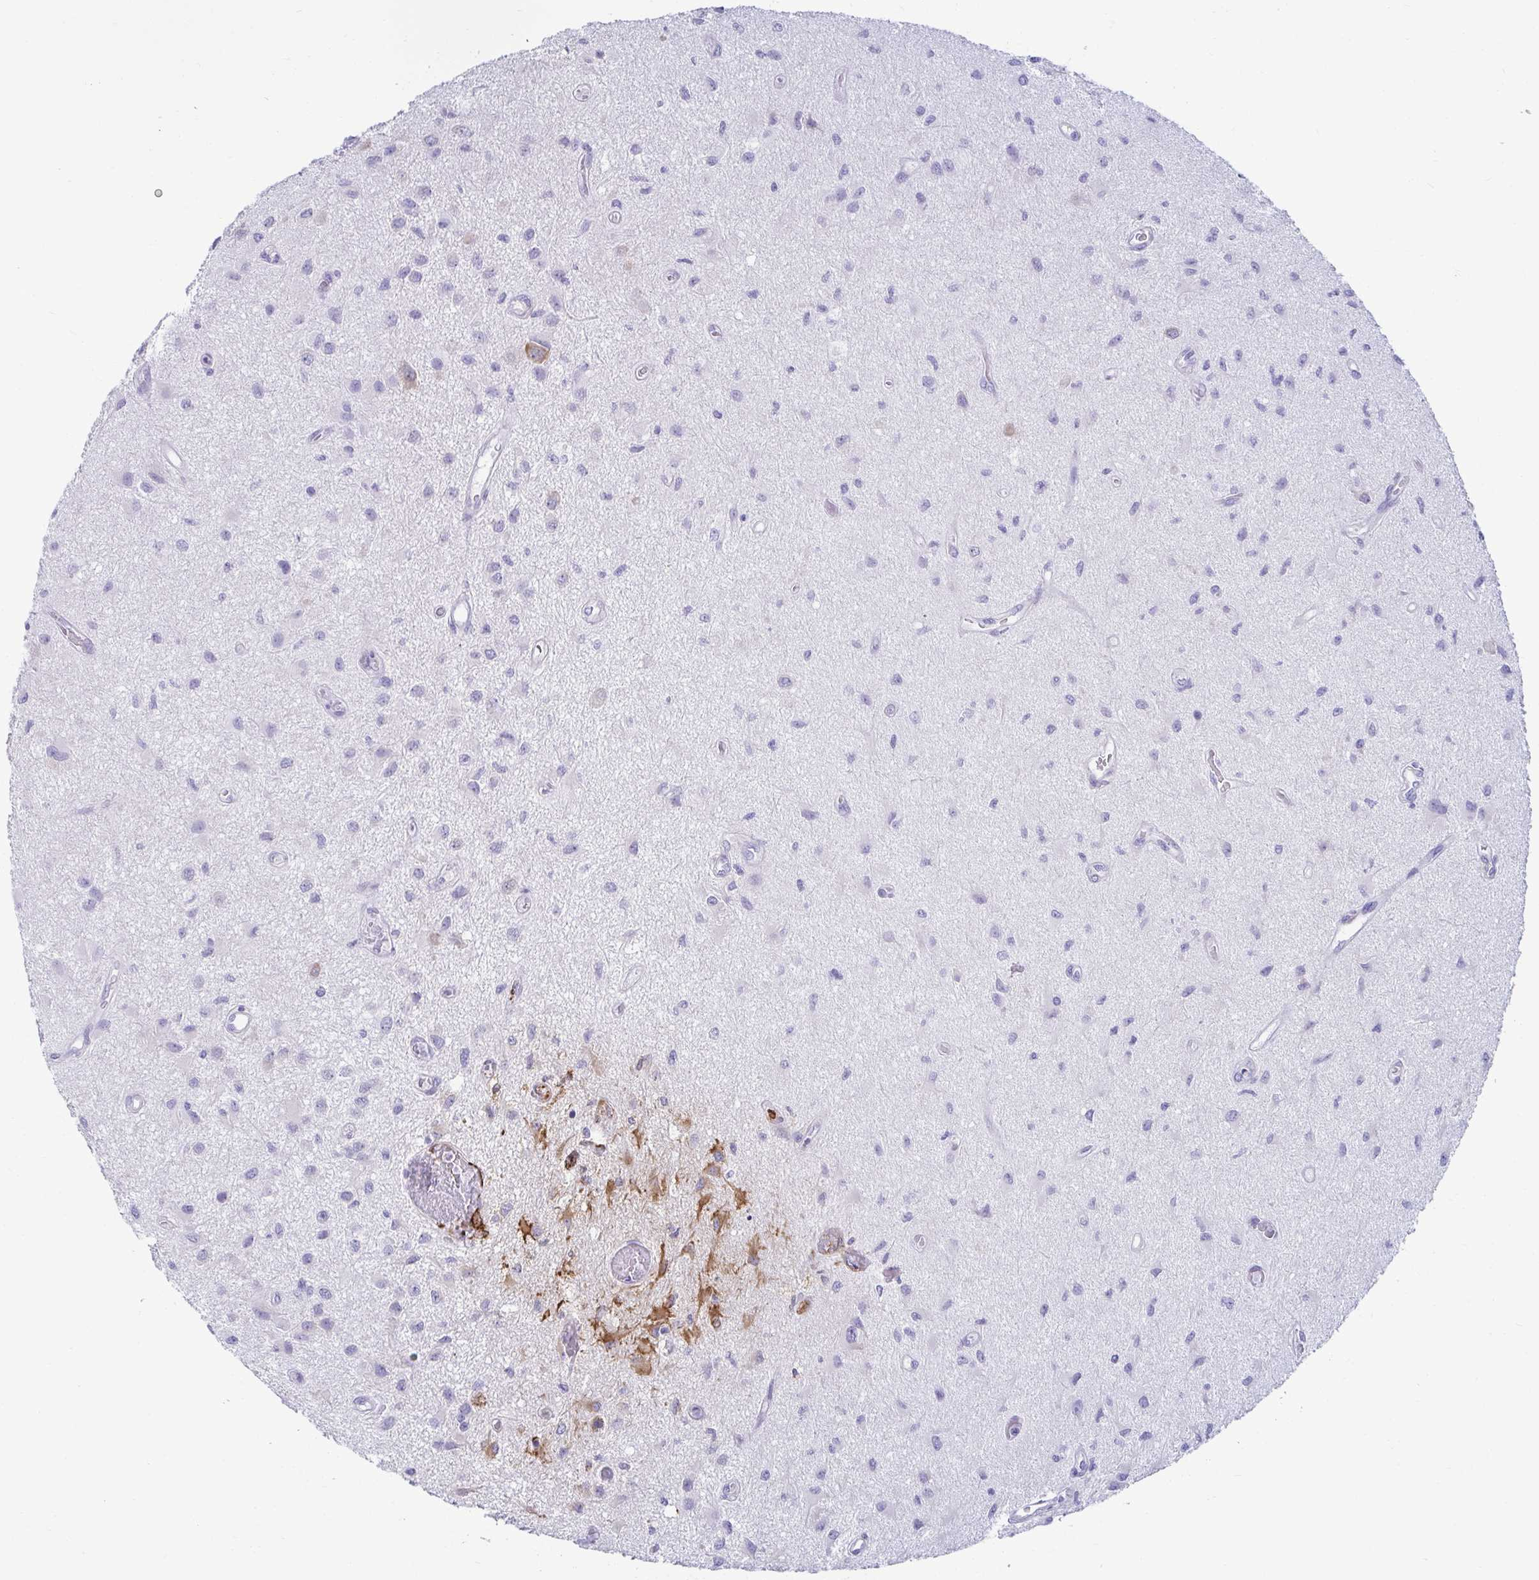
{"staining": {"intensity": "negative", "quantity": "none", "location": "none"}, "tissue": "glioma", "cell_type": "Tumor cells", "image_type": "cancer", "snomed": [{"axis": "morphology", "description": "Glioma, malignant, High grade"}, {"axis": "topography", "description": "Brain"}], "caption": "This is a photomicrograph of immunohistochemistry (IHC) staining of malignant glioma (high-grade), which shows no staining in tumor cells.", "gene": "TFPI2", "patient": {"sex": "male", "age": 67}}